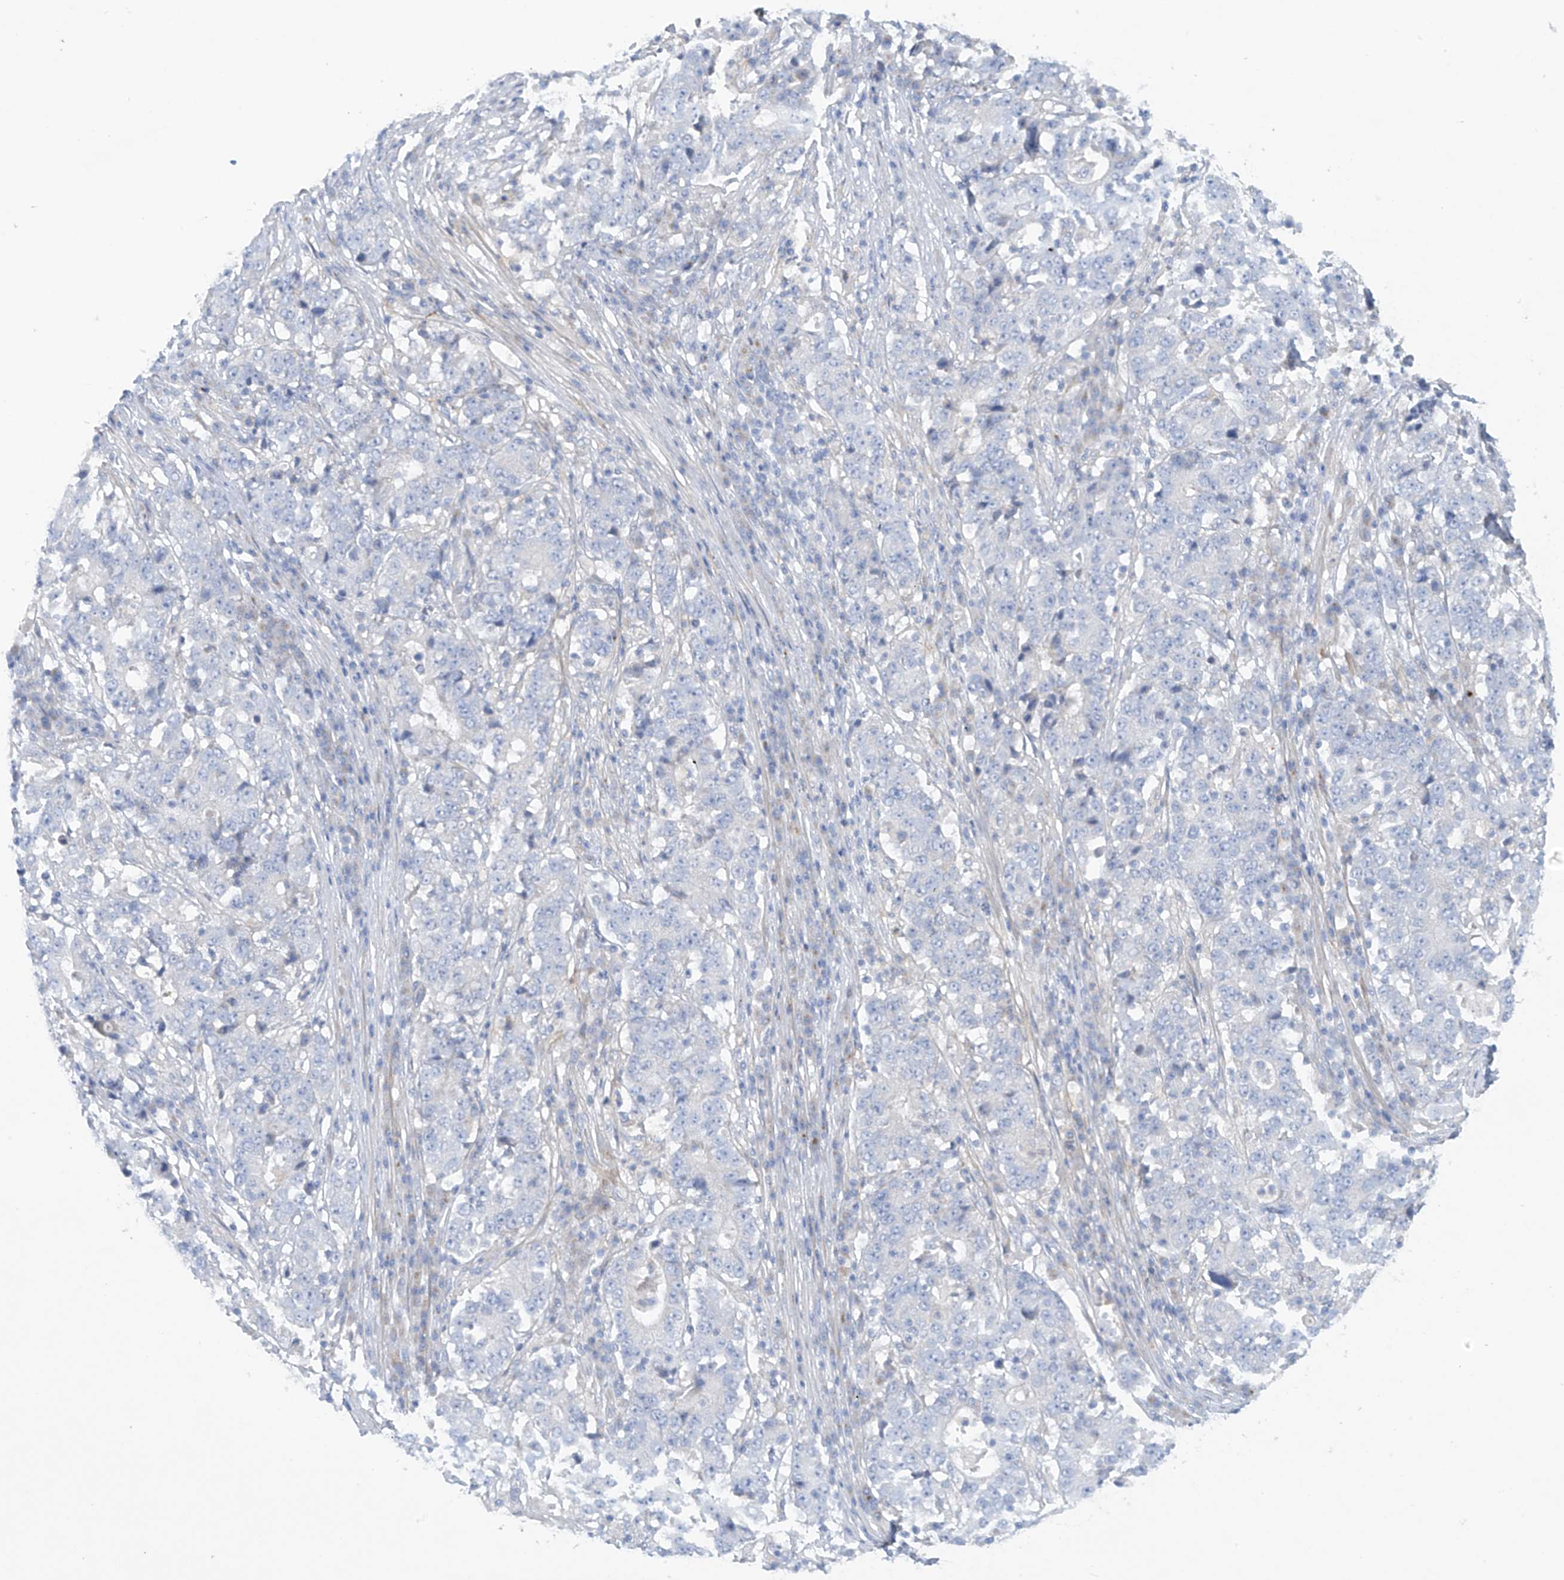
{"staining": {"intensity": "negative", "quantity": "none", "location": "none"}, "tissue": "stomach cancer", "cell_type": "Tumor cells", "image_type": "cancer", "snomed": [{"axis": "morphology", "description": "Adenocarcinoma, NOS"}, {"axis": "topography", "description": "Stomach"}], "caption": "Adenocarcinoma (stomach) was stained to show a protein in brown. There is no significant staining in tumor cells. (DAB (3,3'-diaminobenzidine) immunohistochemistry visualized using brightfield microscopy, high magnification).", "gene": "TRMT2B", "patient": {"sex": "male", "age": 59}}